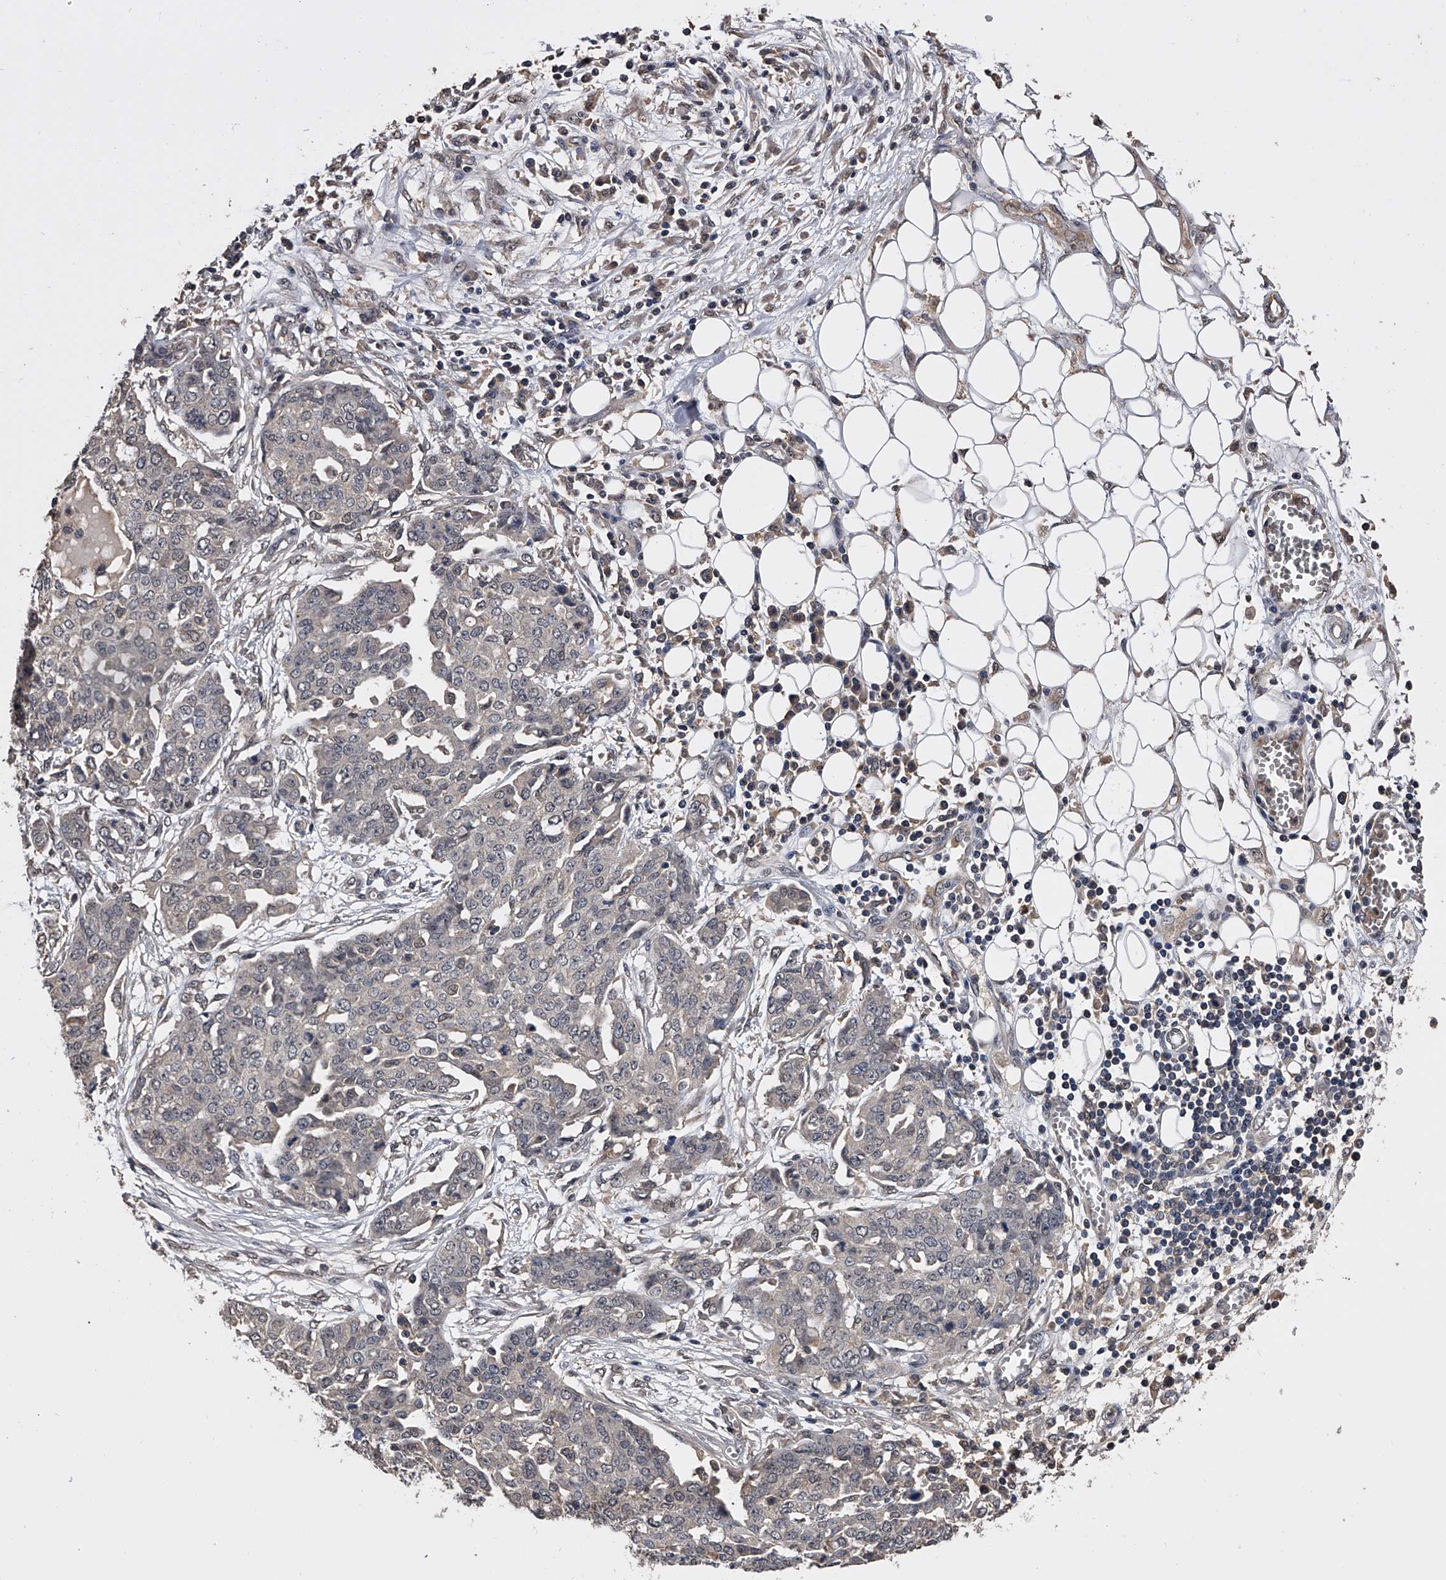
{"staining": {"intensity": "negative", "quantity": "none", "location": "none"}, "tissue": "ovarian cancer", "cell_type": "Tumor cells", "image_type": "cancer", "snomed": [{"axis": "morphology", "description": "Cystadenocarcinoma, serous, NOS"}, {"axis": "topography", "description": "Soft tissue"}, {"axis": "topography", "description": "Ovary"}], "caption": "This is a image of immunohistochemistry (IHC) staining of ovarian cancer, which shows no staining in tumor cells. (DAB (3,3'-diaminobenzidine) immunohistochemistry, high magnification).", "gene": "EFCAB7", "patient": {"sex": "female", "age": 57}}